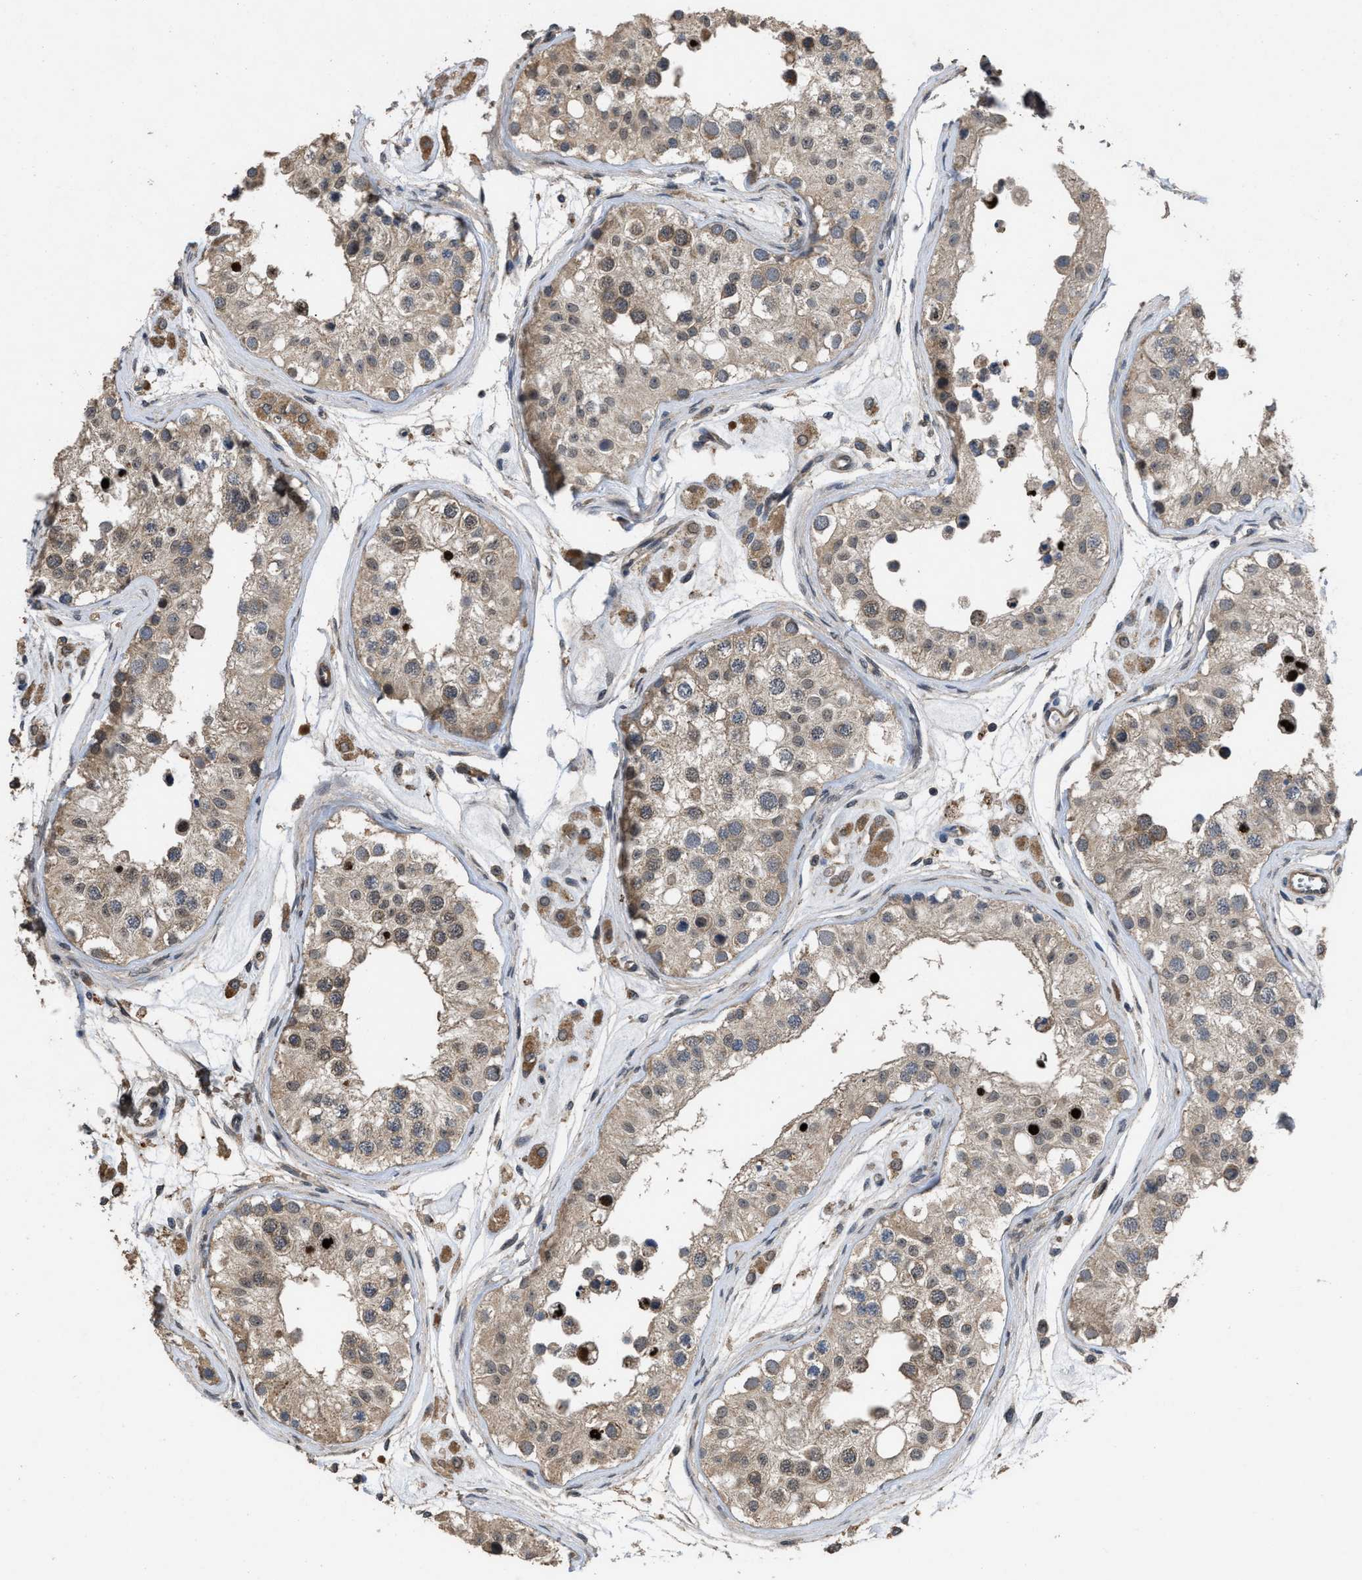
{"staining": {"intensity": "moderate", "quantity": ">75%", "location": "cytoplasmic/membranous"}, "tissue": "testis", "cell_type": "Cells in seminiferous ducts", "image_type": "normal", "snomed": [{"axis": "morphology", "description": "Normal tissue, NOS"}, {"axis": "morphology", "description": "Adenocarcinoma, metastatic, NOS"}, {"axis": "topography", "description": "Testis"}], "caption": "The immunohistochemical stain highlights moderate cytoplasmic/membranous positivity in cells in seminiferous ducts of normal testis. (Brightfield microscopy of DAB IHC at high magnification).", "gene": "UTRN", "patient": {"sex": "male", "age": 26}}